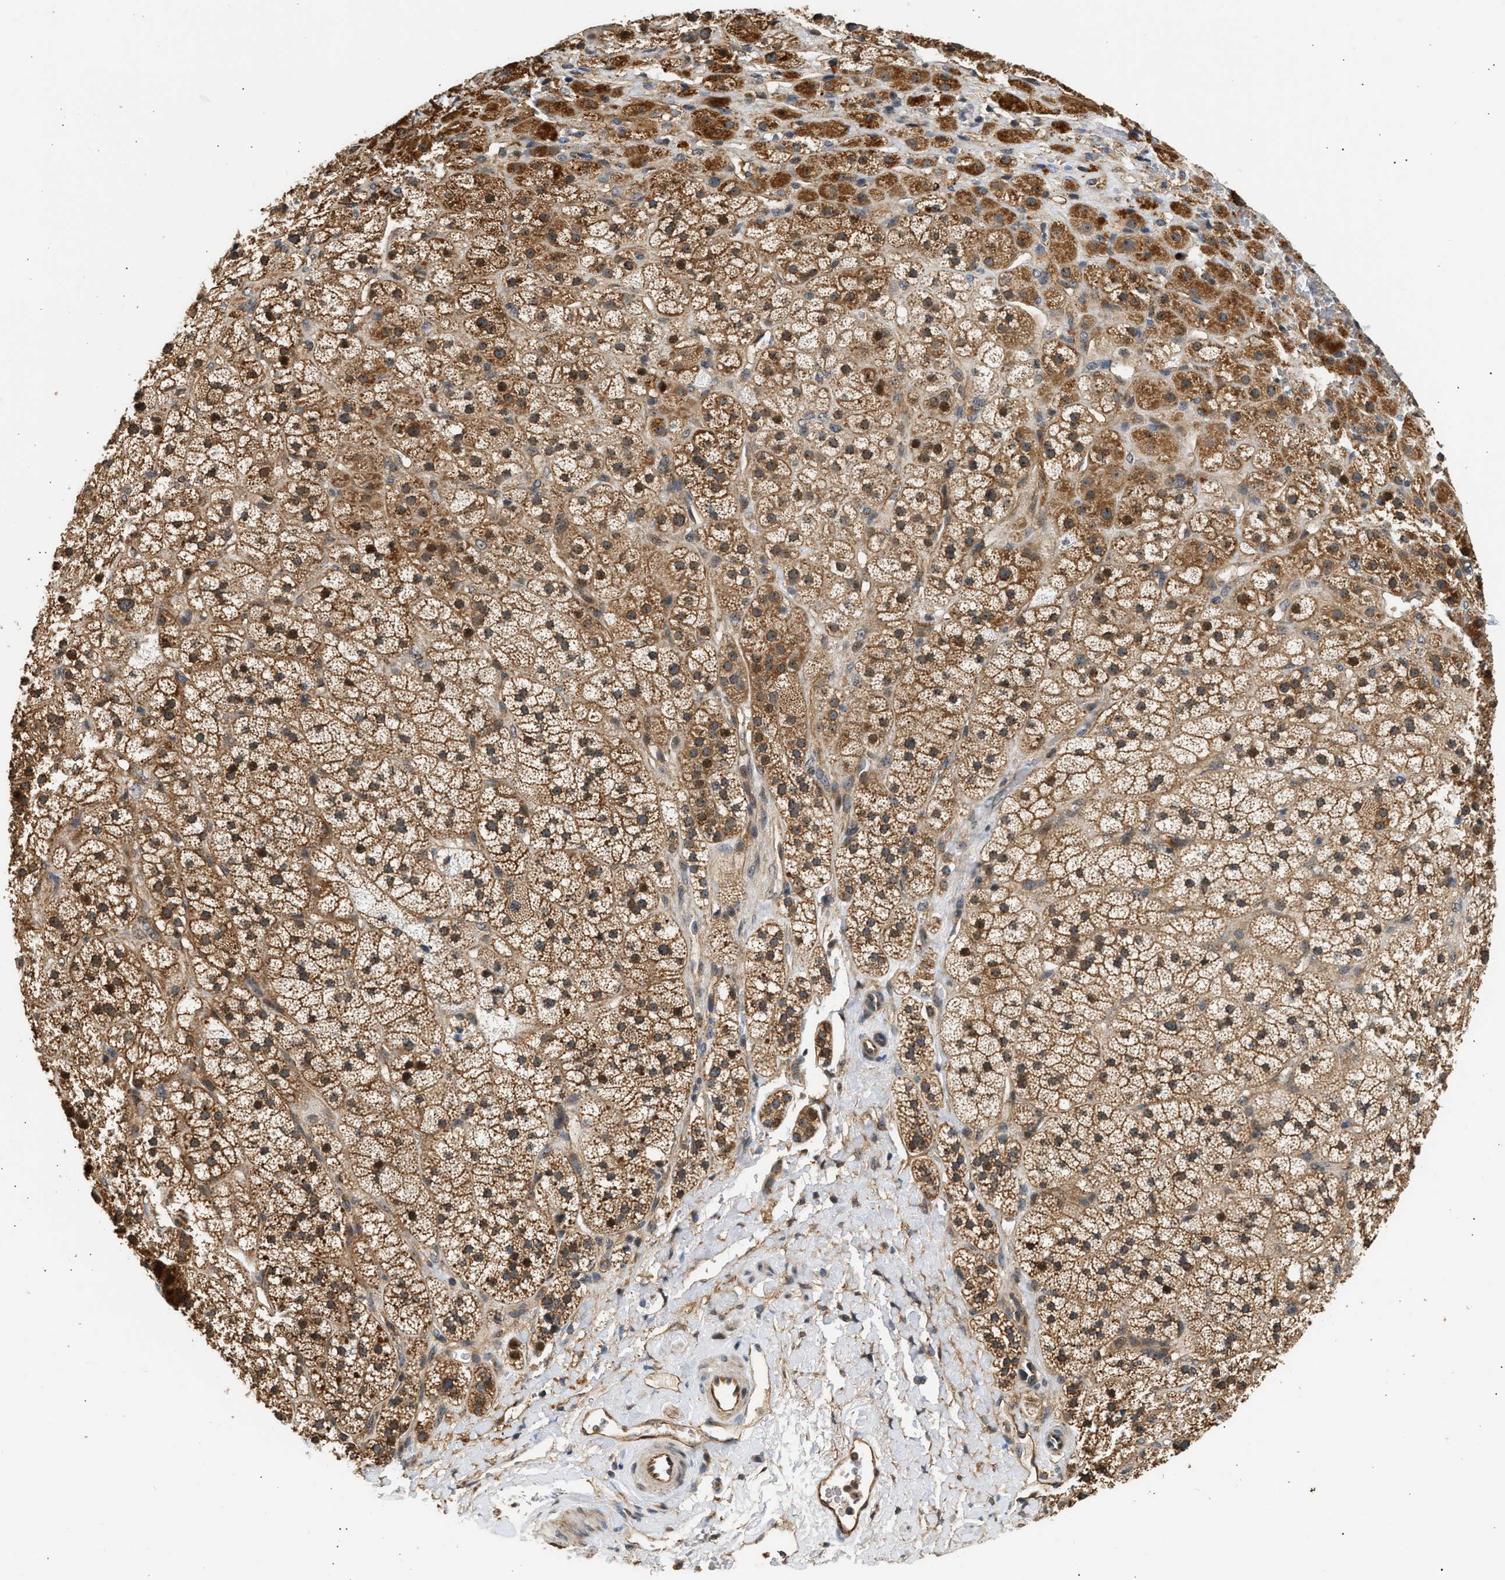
{"staining": {"intensity": "moderate", "quantity": ">75%", "location": "cytoplasmic/membranous"}, "tissue": "adrenal gland", "cell_type": "Glandular cells", "image_type": "normal", "snomed": [{"axis": "morphology", "description": "Normal tissue, NOS"}, {"axis": "topography", "description": "Adrenal gland"}], "caption": "Immunohistochemistry (IHC) (DAB (3,3'-diaminobenzidine)) staining of unremarkable adrenal gland displays moderate cytoplasmic/membranous protein positivity in approximately >75% of glandular cells.", "gene": "DUSP14", "patient": {"sex": "male", "age": 56}}